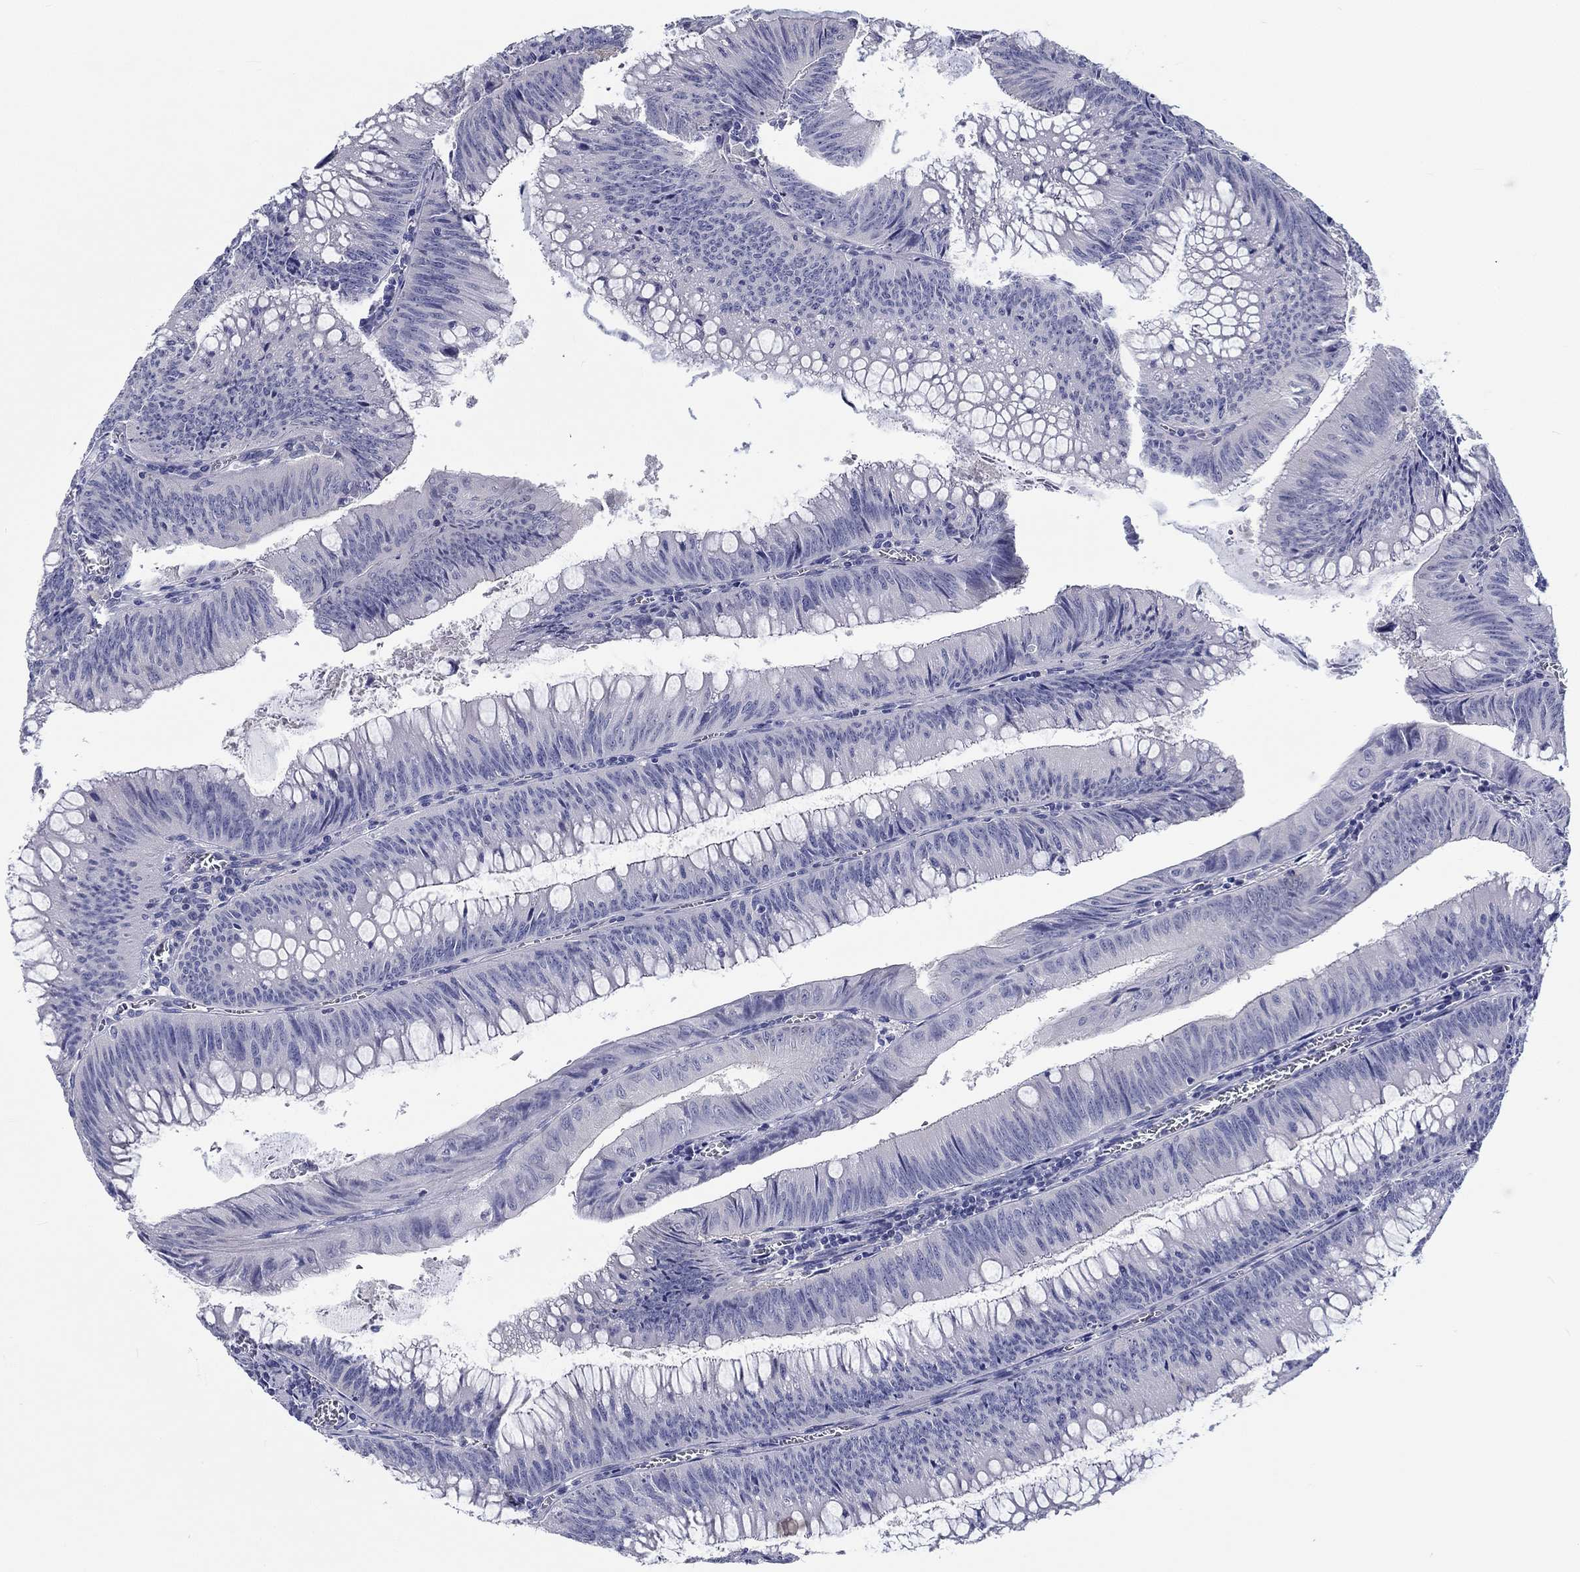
{"staining": {"intensity": "negative", "quantity": "none", "location": "none"}, "tissue": "colorectal cancer", "cell_type": "Tumor cells", "image_type": "cancer", "snomed": [{"axis": "morphology", "description": "Adenocarcinoma, NOS"}, {"axis": "topography", "description": "Rectum"}], "caption": "Immunohistochemical staining of human adenocarcinoma (colorectal) demonstrates no significant positivity in tumor cells.", "gene": "CRYGD", "patient": {"sex": "female", "age": 72}}